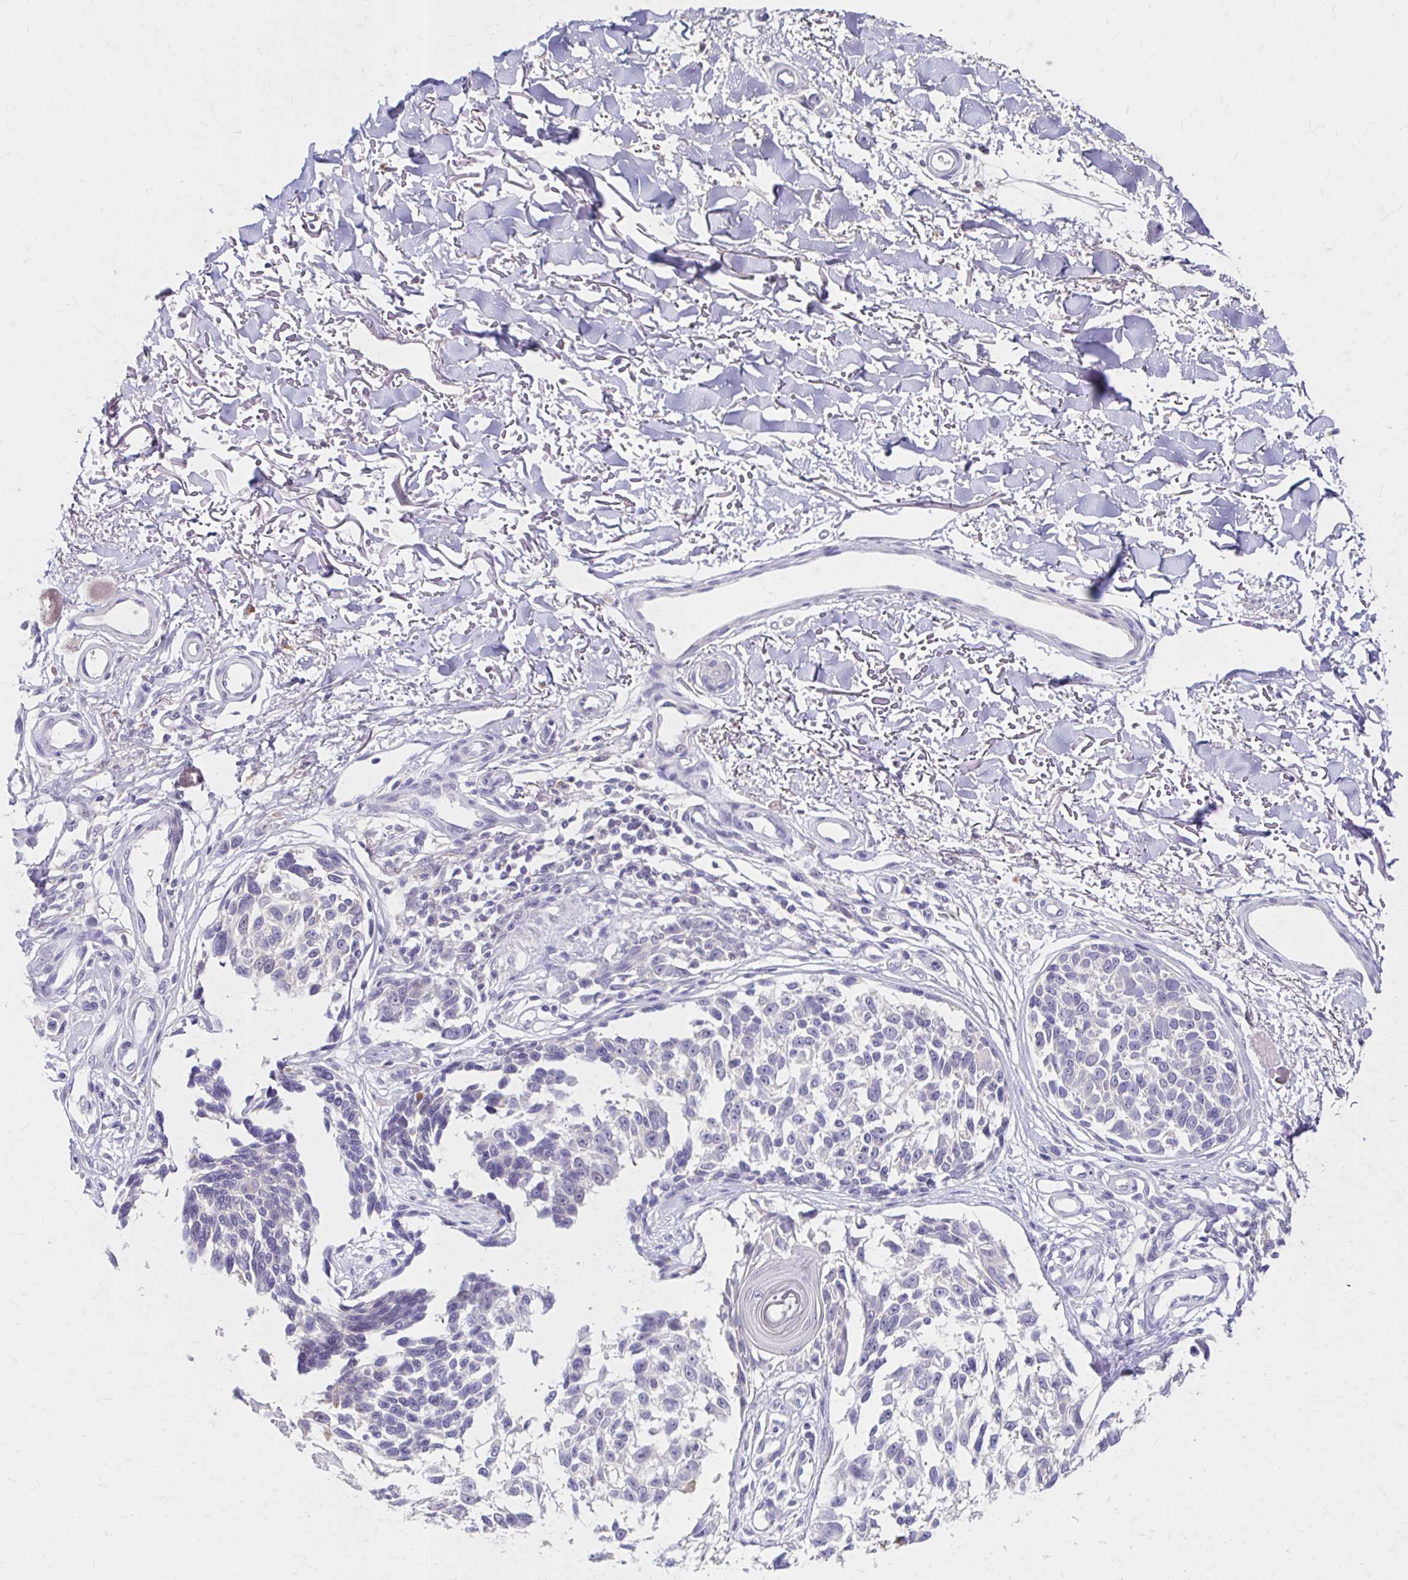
{"staining": {"intensity": "negative", "quantity": "none", "location": "none"}, "tissue": "melanoma", "cell_type": "Tumor cells", "image_type": "cancer", "snomed": [{"axis": "morphology", "description": "Malignant melanoma, NOS"}, {"axis": "topography", "description": "Skin"}], "caption": "This is an immunohistochemistry photomicrograph of melanoma. There is no staining in tumor cells.", "gene": "HMGCS2", "patient": {"sex": "male", "age": 73}}